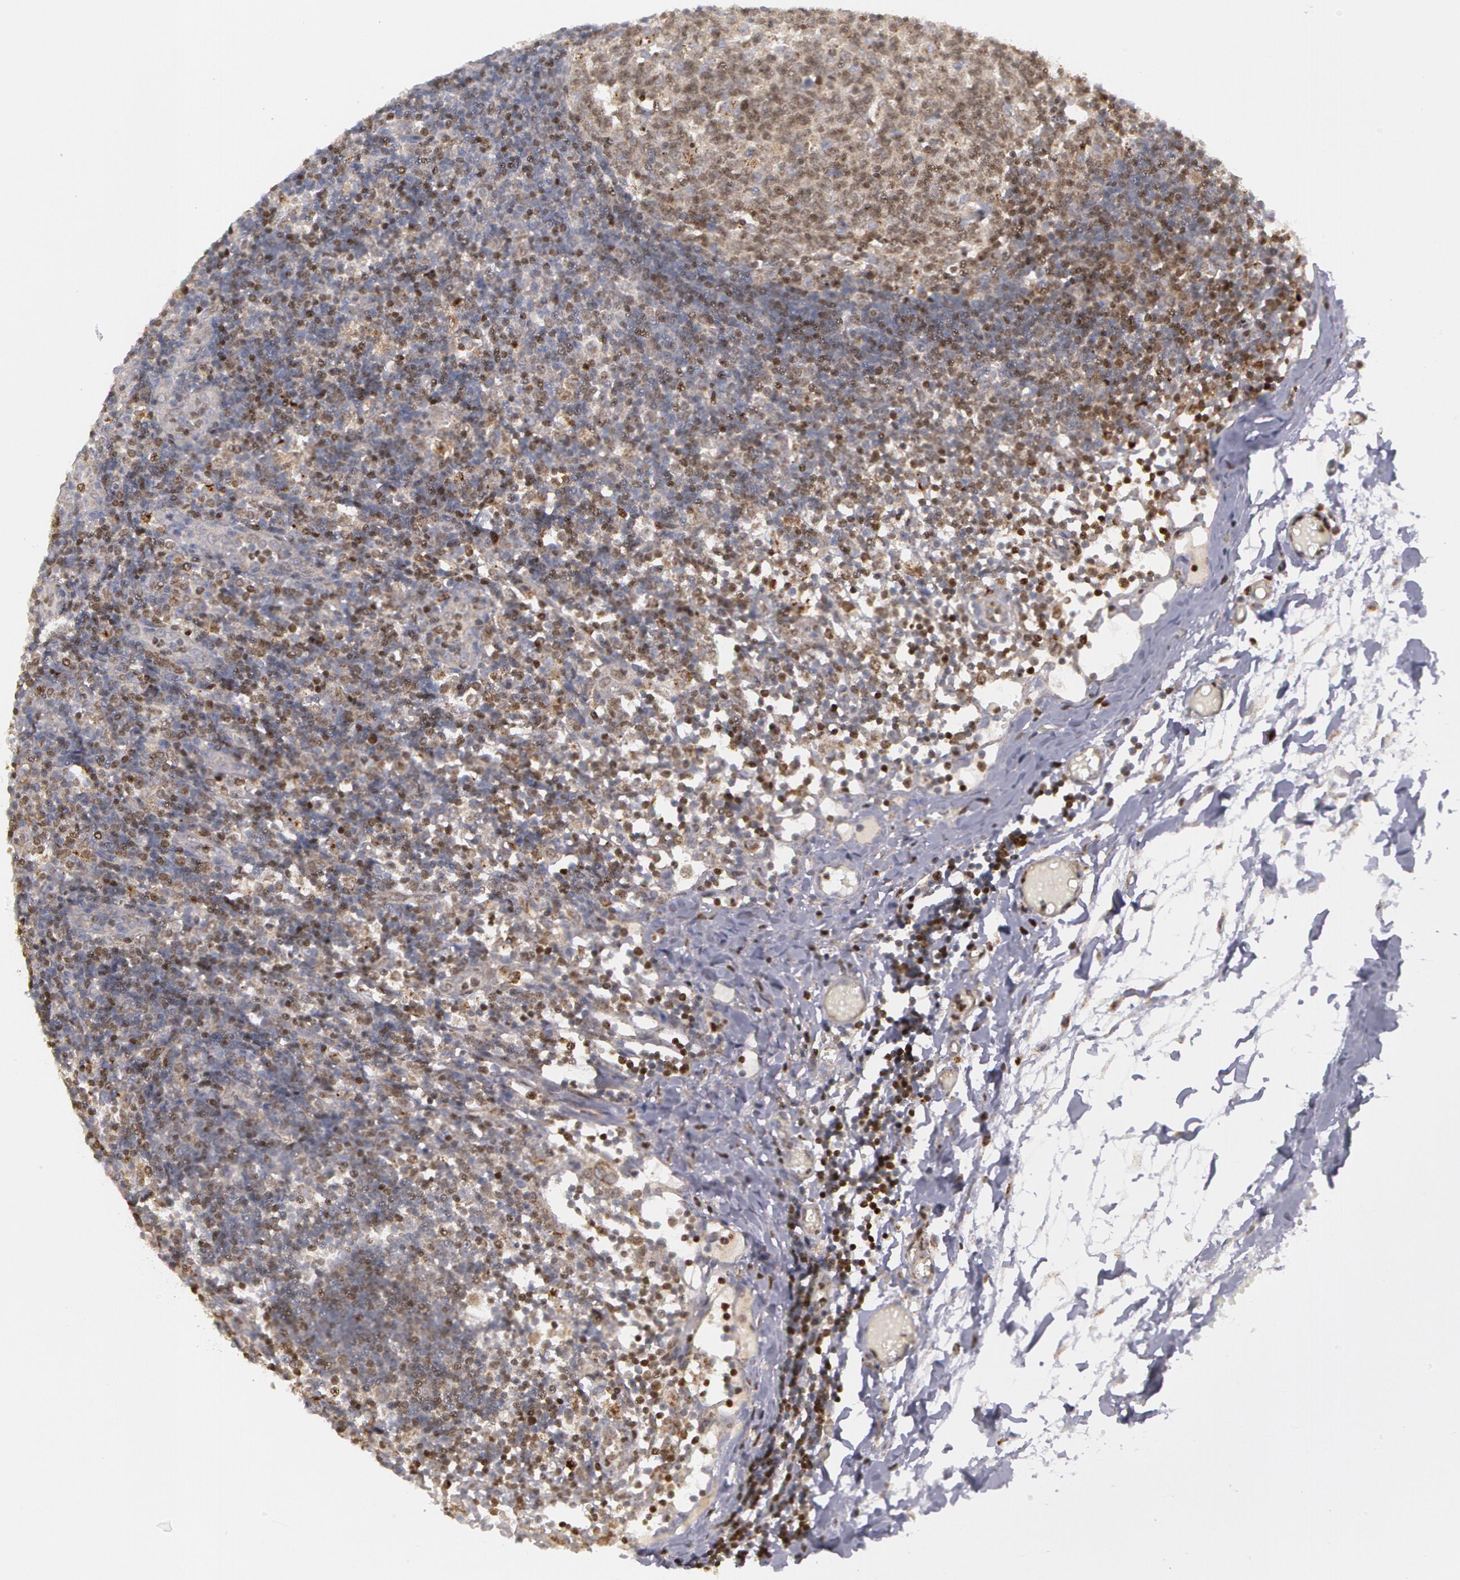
{"staining": {"intensity": "moderate", "quantity": "25%-75%", "location": "cytoplasmic/membranous"}, "tissue": "lymph node", "cell_type": "Germinal center cells", "image_type": "normal", "snomed": [{"axis": "morphology", "description": "Normal tissue, NOS"}, {"axis": "morphology", "description": "Inflammation, NOS"}, {"axis": "topography", "description": "Lymph node"}, {"axis": "topography", "description": "Salivary gland"}], "caption": "High-power microscopy captured an IHC micrograph of unremarkable lymph node, revealing moderate cytoplasmic/membranous staining in approximately 25%-75% of germinal center cells. The staining is performed using DAB brown chromogen to label protein expression. The nuclei are counter-stained blue using hematoxylin.", "gene": "ERBB2", "patient": {"sex": "male", "age": 3}}